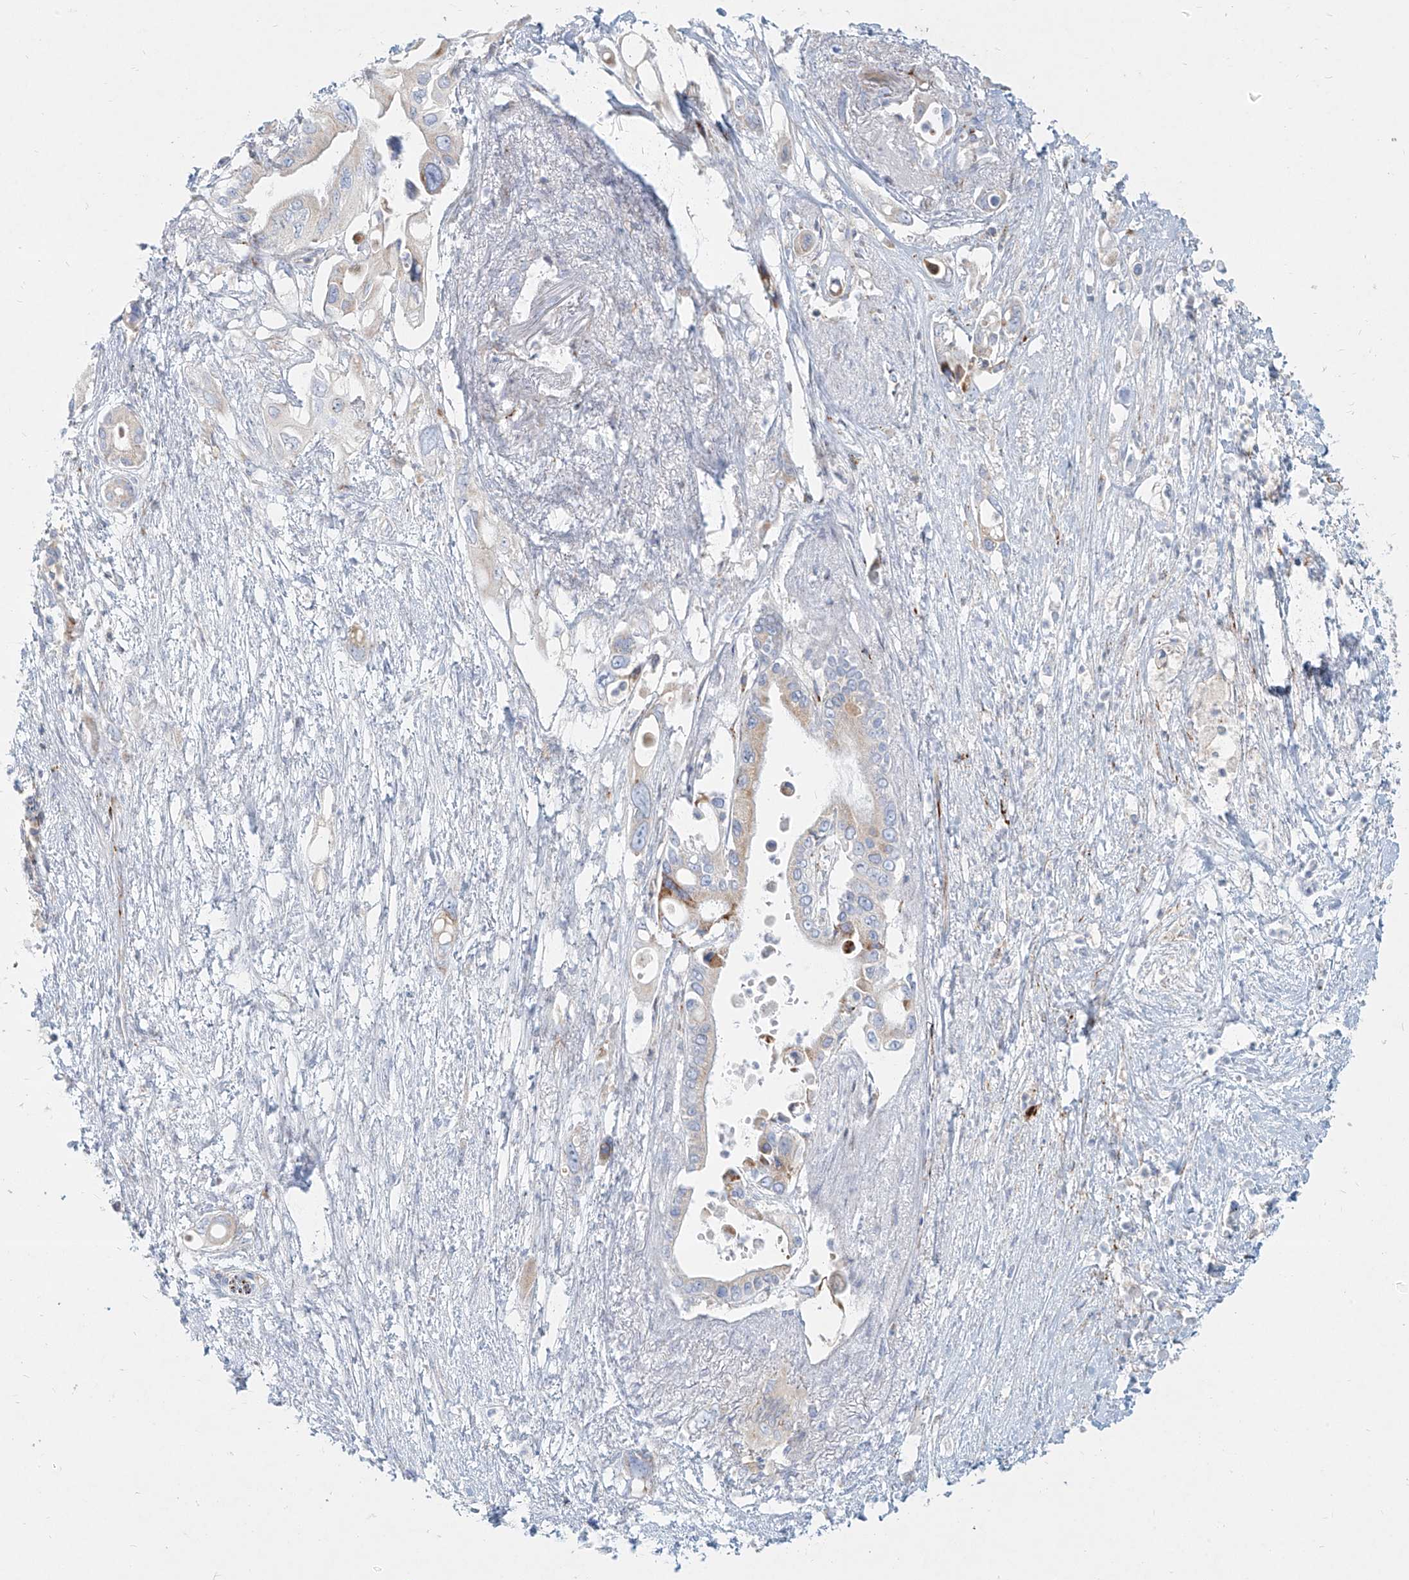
{"staining": {"intensity": "weak", "quantity": "<25%", "location": "cytoplasmic/membranous"}, "tissue": "pancreatic cancer", "cell_type": "Tumor cells", "image_type": "cancer", "snomed": [{"axis": "morphology", "description": "Adenocarcinoma, NOS"}, {"axis": "topography", "description": "Pancreas"}], "caption": "Pancreatic adenocarcinoma stained for a protein using immunohistochemistry (IHC) reveals no staining tumor cells.", "gene": "MTX2", "patient": {"sex": "male", "age": 66}}